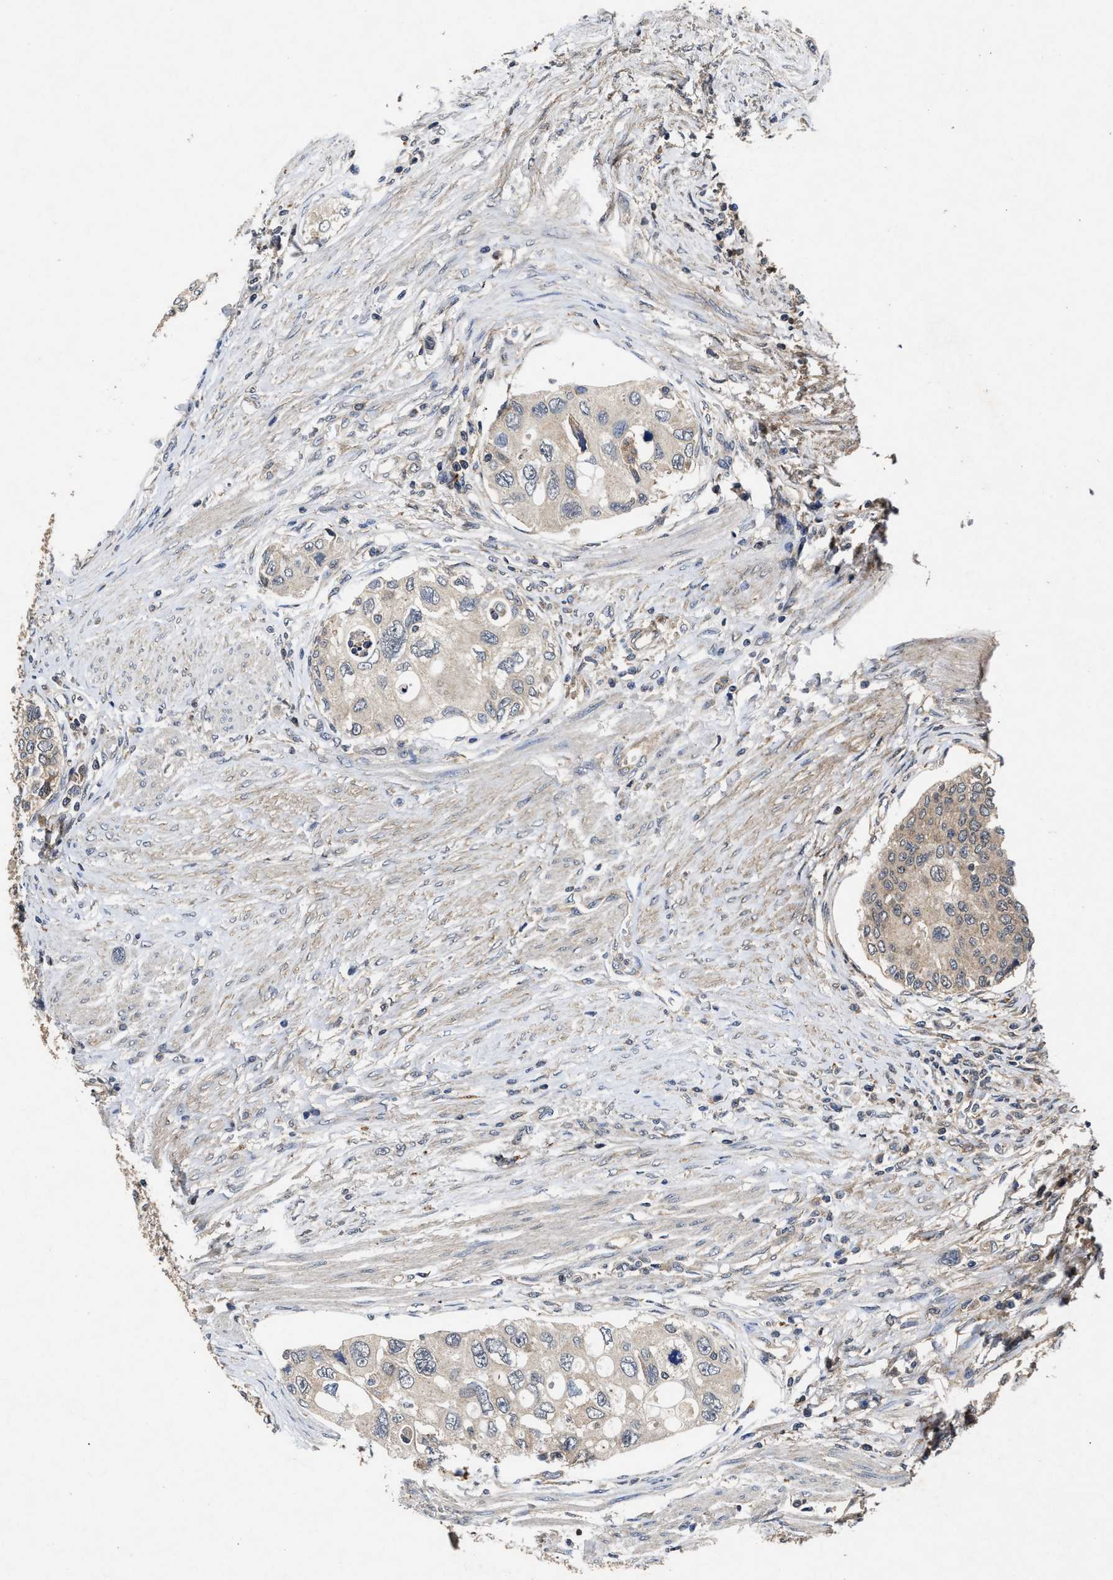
{"staining": {"intensity": "weak", "quantity": "<25%", "location": "cytoplasmic/membranous"}, "tissue": "urothelial cancer", "cell_type": "Tumor cells", "image_type": "cancer", "snomed": [{"axis": "morphology", "description": "Urothelial carcinoma, High grade"}, {"axis": "topography", "description": "Urinary bladder"}], "caption": "Immunohistochemistry of human urothelial carcinoma (high-grade) displays no positivity in tumor cells.", "gene": "PDAP1", "patient": {"sex": "female", "age": 56}}